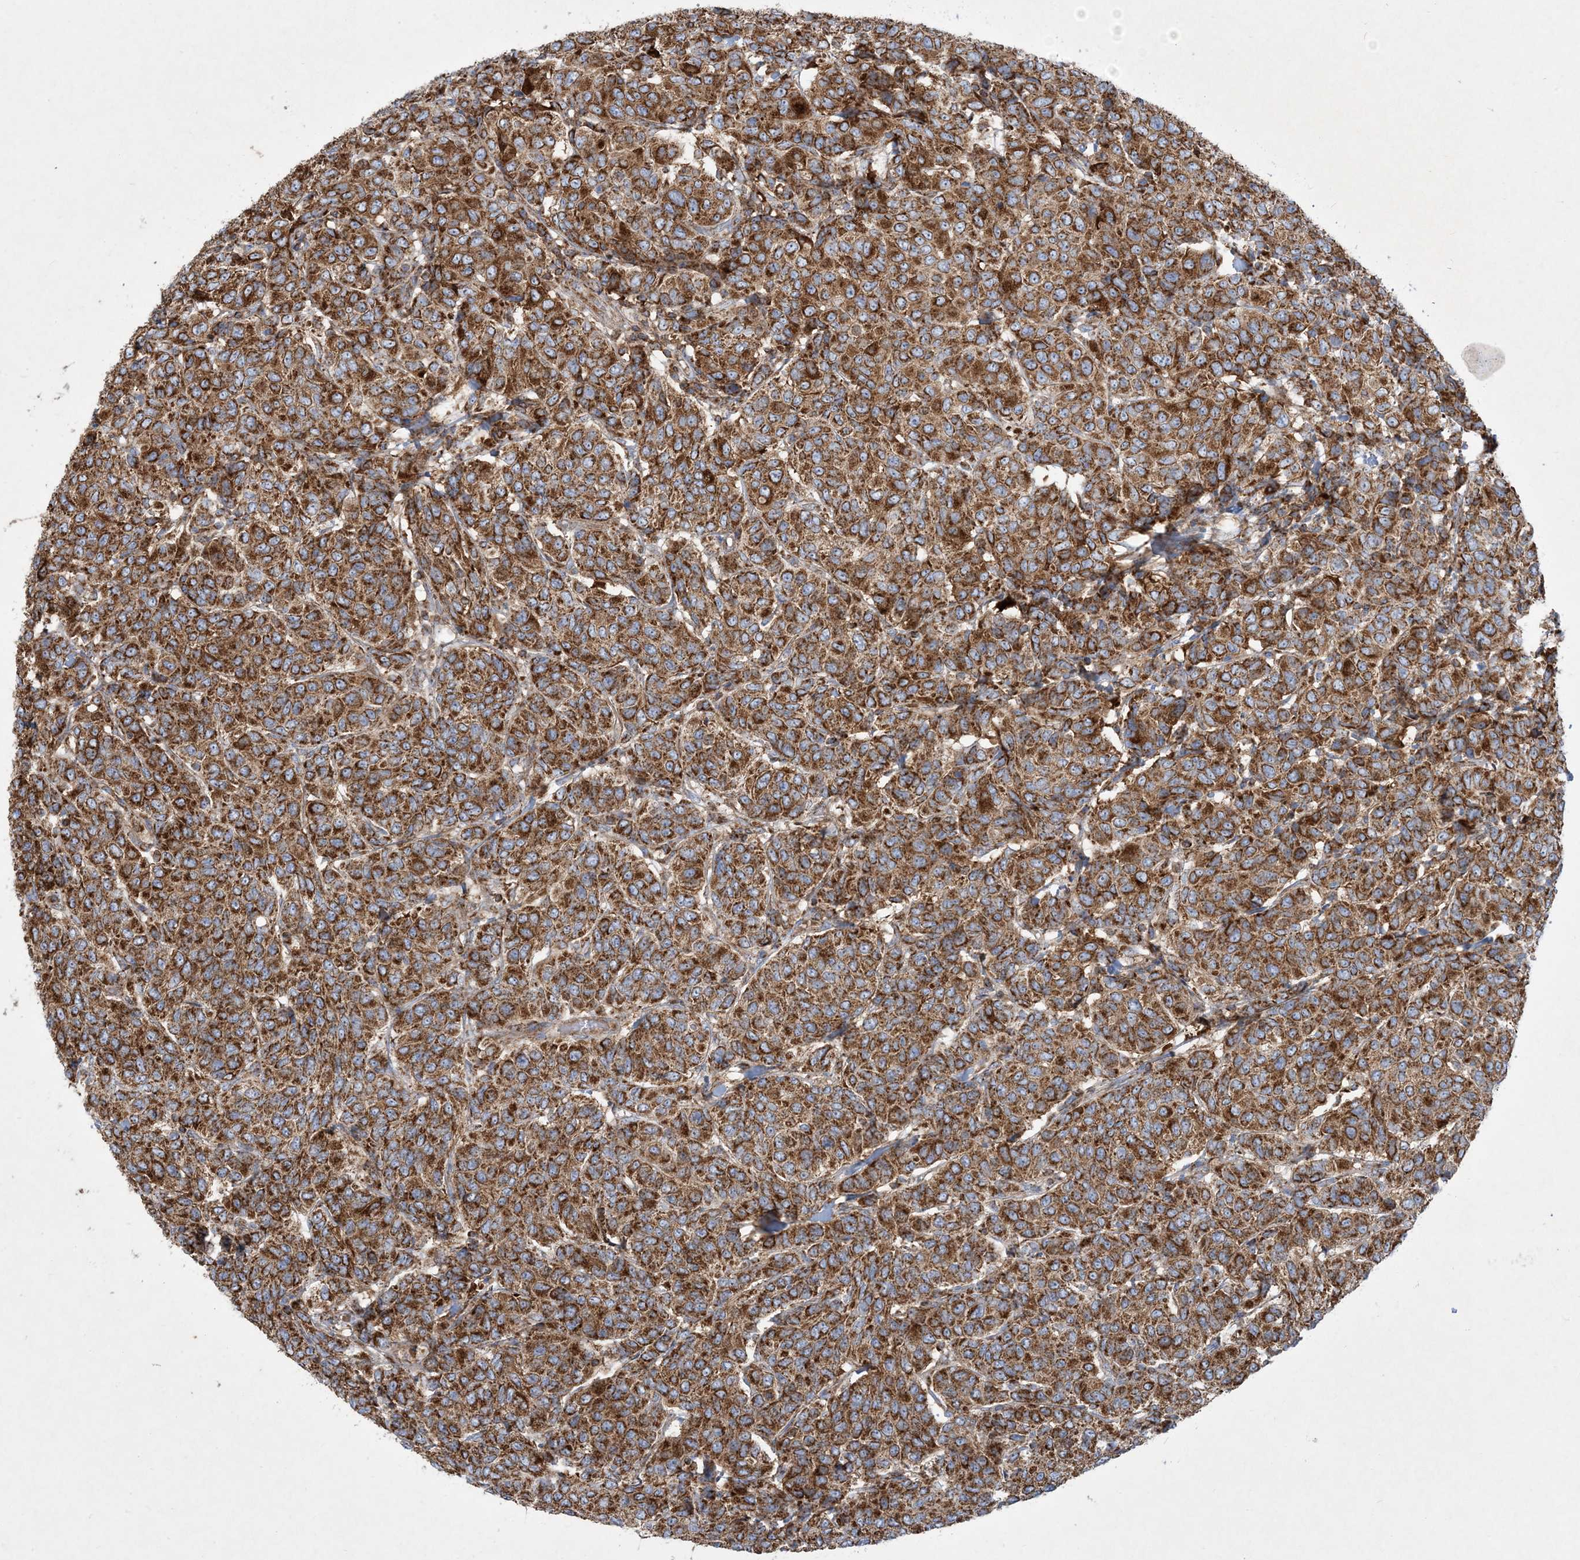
{"staining": {"intensity": "strong", "quantity": ">75%", "location": "cytoplasmic/membranous"}, "tissue": "breast cancer", "cell_type": "Tumor cells", "image_type": "cancer", "snomed": [{"axis": "morphology", "description": "Duct carcinoma"}, {"axis": "topography", "description": "Breast"}], "caption": "This is an image of immunohistochemistry (IHC) staining of breast cancer (infiltrating ductal carcinoma), which shows strong expression in the cytoplasmic/membranous of tumor cells.", "gene": "BEND4", "patient": {"sex": "female", "age": 55}}